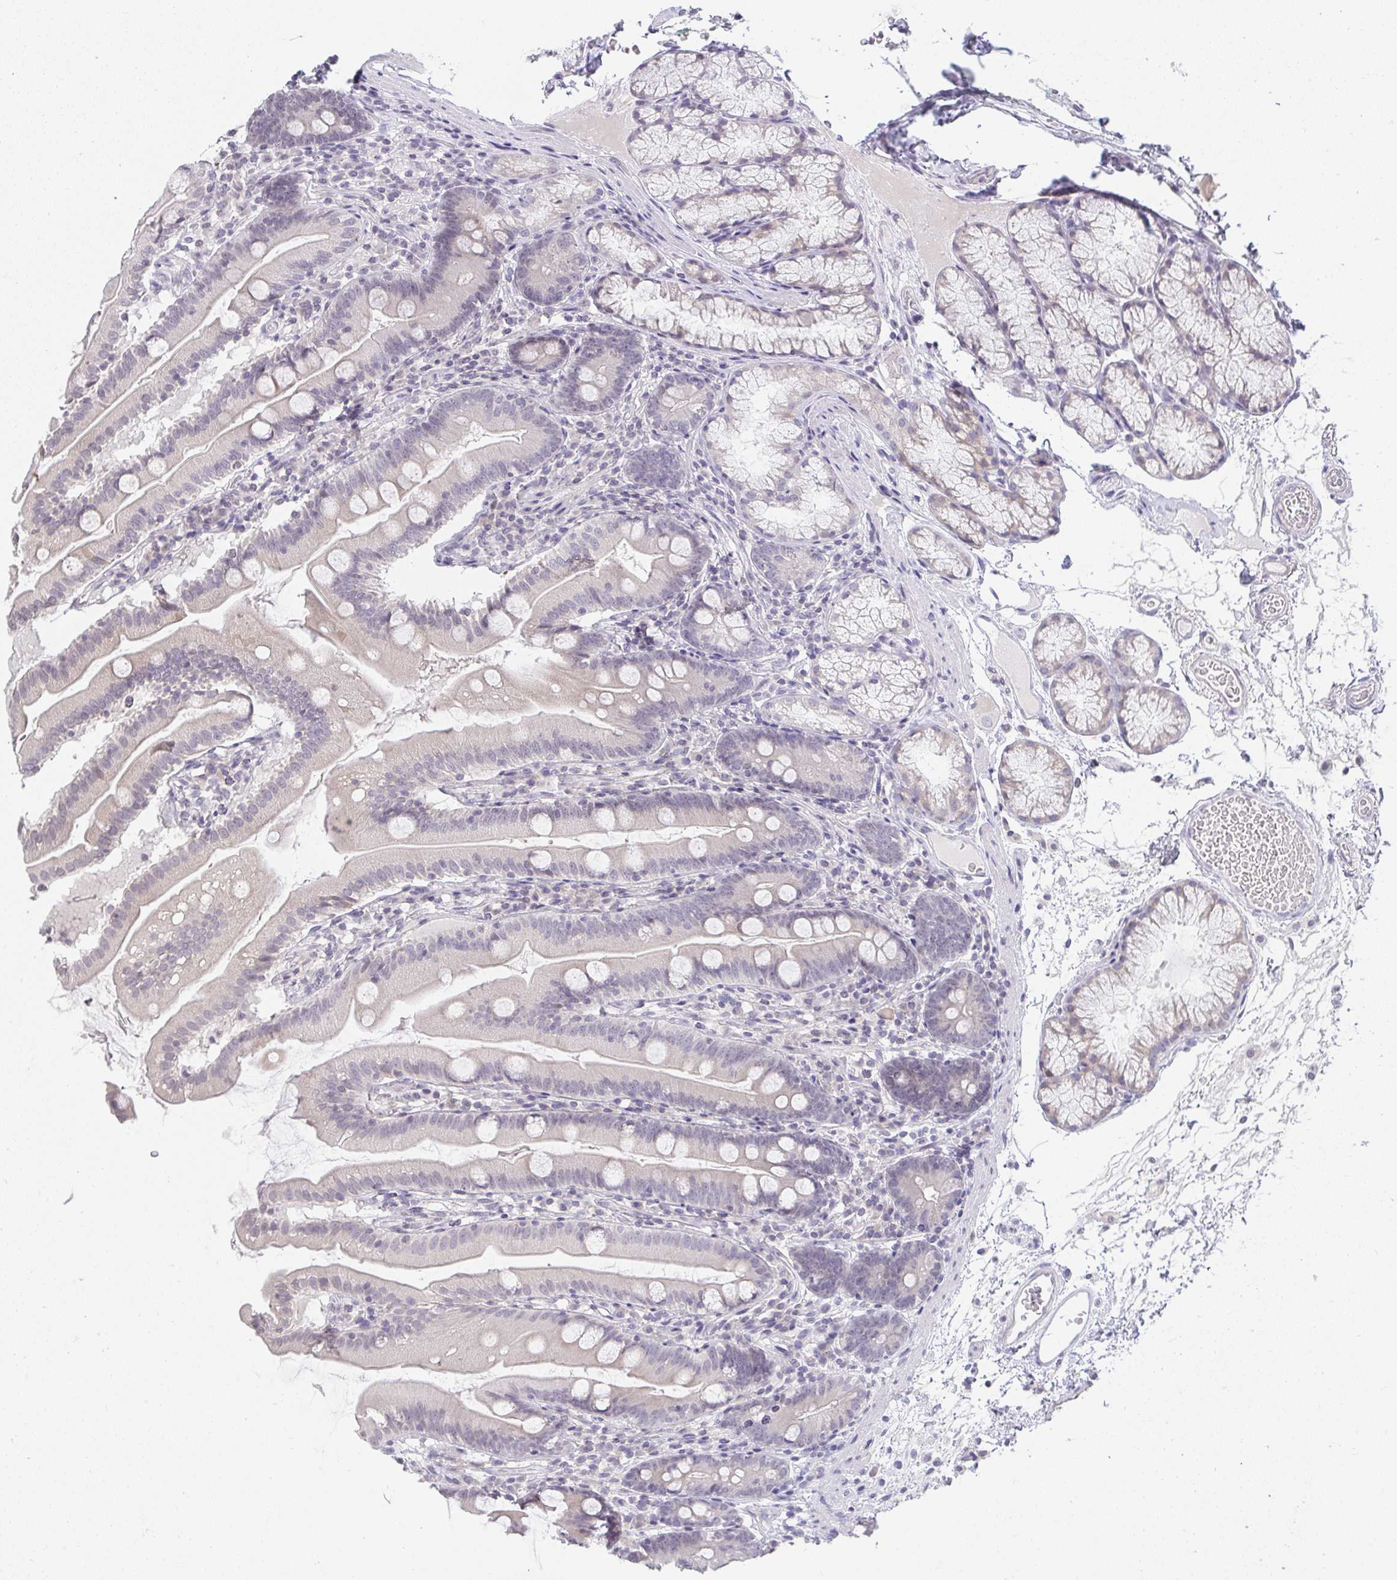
{"staining": {"intensity": "negative", "quantity": "none", "location": "none"}, "tissue": "duodenum", "cell_type": "Glandular cells", "image_type": "normal", "snomed": [{"axis": "morphology", "description": "Normal tissue, NOS"}, {"axis": "topography", "description": "Duodenum"}], "caption": "Glandular cells show no significant positivity in unremarkable duodenum.", "gene": "CACNA1S", "patient": {"sex": "female", "age": 67}}